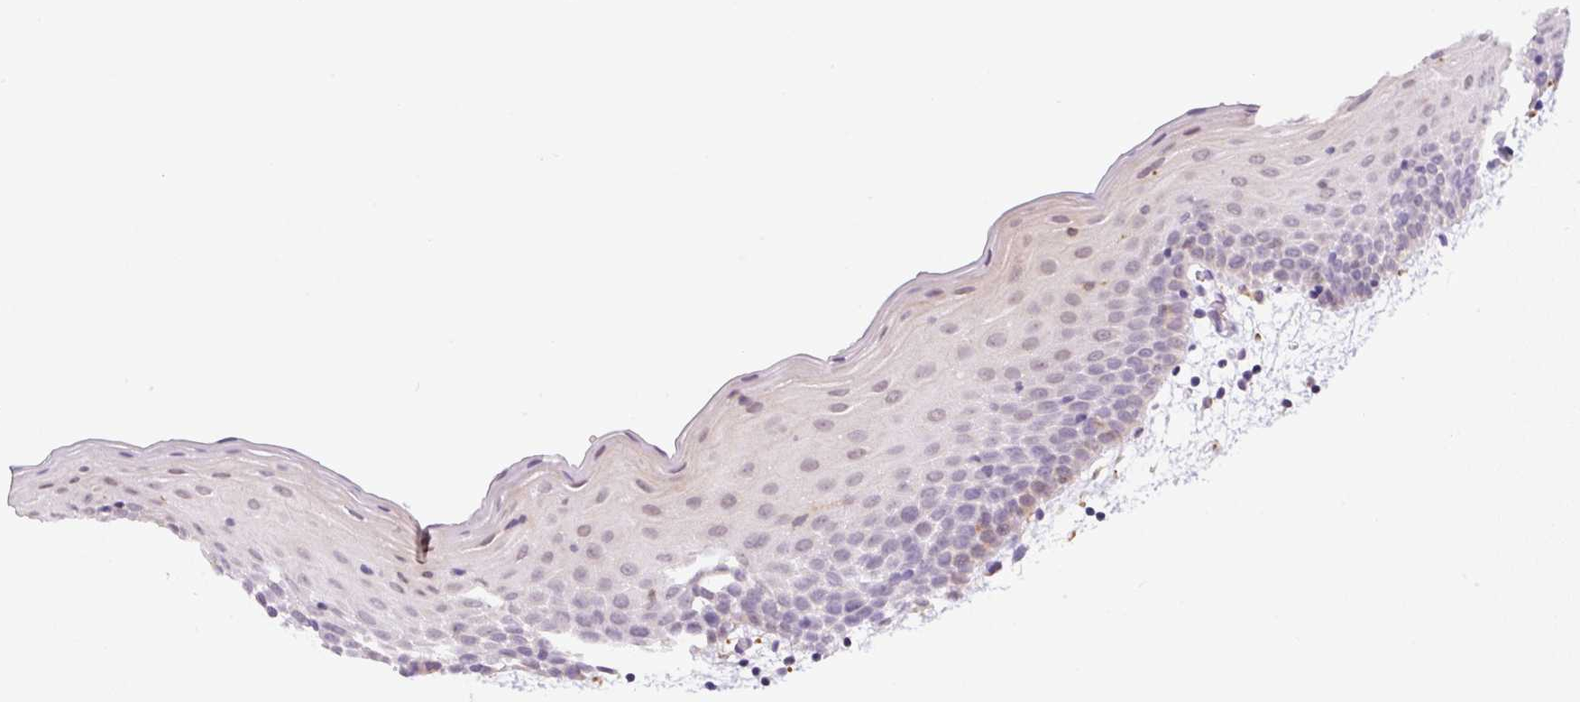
{"staining": {"intensity": "negative", "quantity": "none", "location": "none"}, "tissue": "oral mucosa", "cell_type": "Squamous epithelial cells", "image_type": "normal", "snomed": [{"axis": "morphology", "description": "Normal tissue, NOS"}, {"axis": "topography", "description": "Skeletal muscle"}, {"axis": "topography", "description": "Oral tissue"}, {"axis": "topography", "description": "Salivary gland"}, {"axis": "topography", "description": "Peripheral nerve tissue"}], "caption": "DAB (3,3'-diaminobenzidine) immunohistochemical staining of normal oral mucosa shows no significant positivity in squamous epithelial cells. The staining was performed using DAB to visualize the protein expression in brown, while the nuclei were stained in blue with hematoxylin (Magnification: 20x).", "gene": "CEBPZOS", "patient": {"sex": "male", "age": 54}}